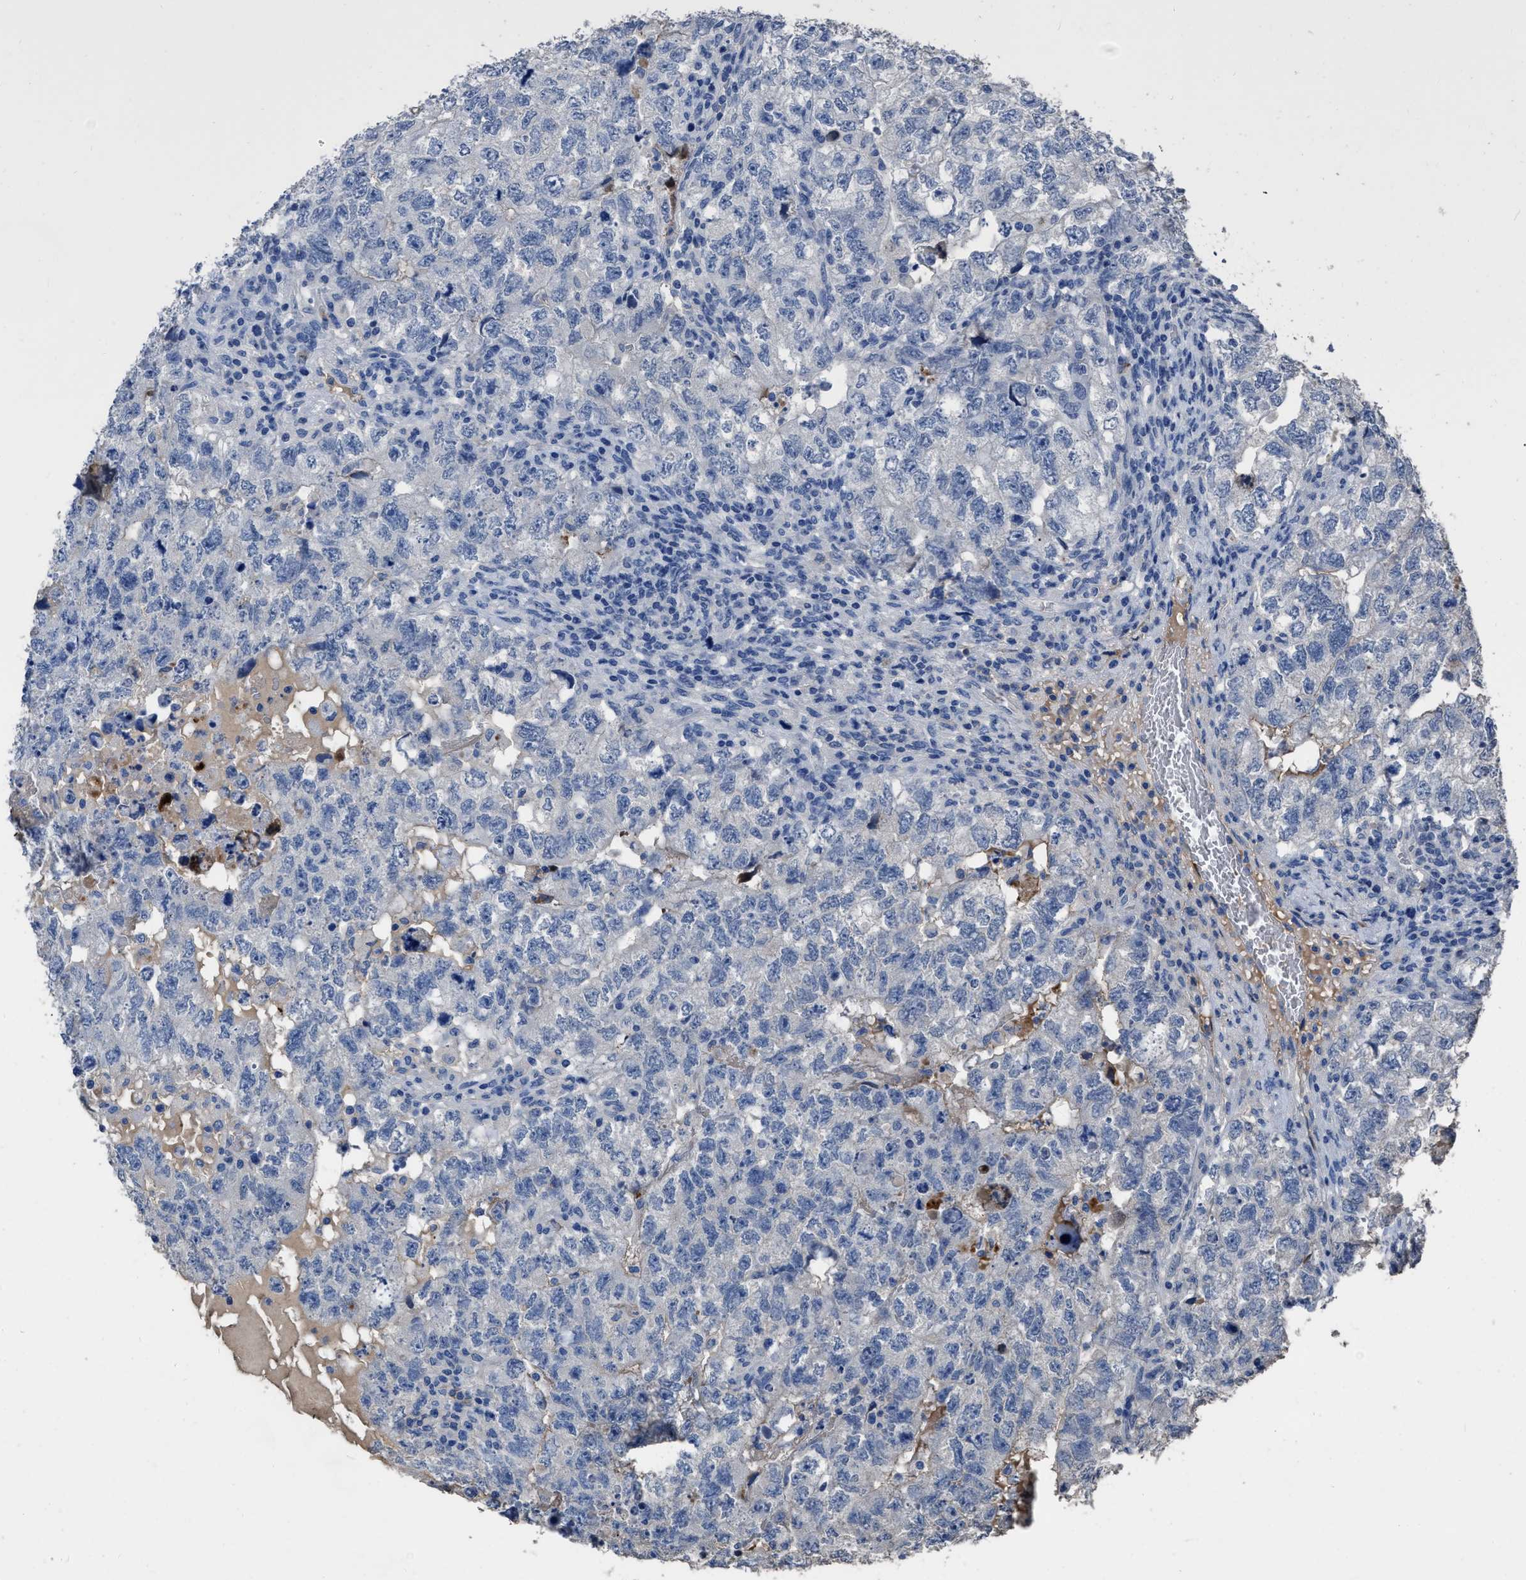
{"staining": {"intensity": "negative", "quantity": "none", "location": "none"}, "tissue": "testis cancer", "cell_type": "Tumor cells", "image_type": "cancer", "snomed": [{"axis": "morphology", "description": "Carcinoma, Embryonal, NOS"}, {"axis": "topography", "description": "Testis"}], "caption": "This micrograph is of testis cancer (embryonal carcinoma) stained with IHC to label a protein in brown with the nuclei are counter-stained blue. There is no staining in tumor cells. The staining is performed using DAB (3,3'-diaminobenzidine) brown chromogen with nuclei counter-stained in using hematoxylin.", "gene": "HABP2", "patient": {"sex": "male", "age": 36}}